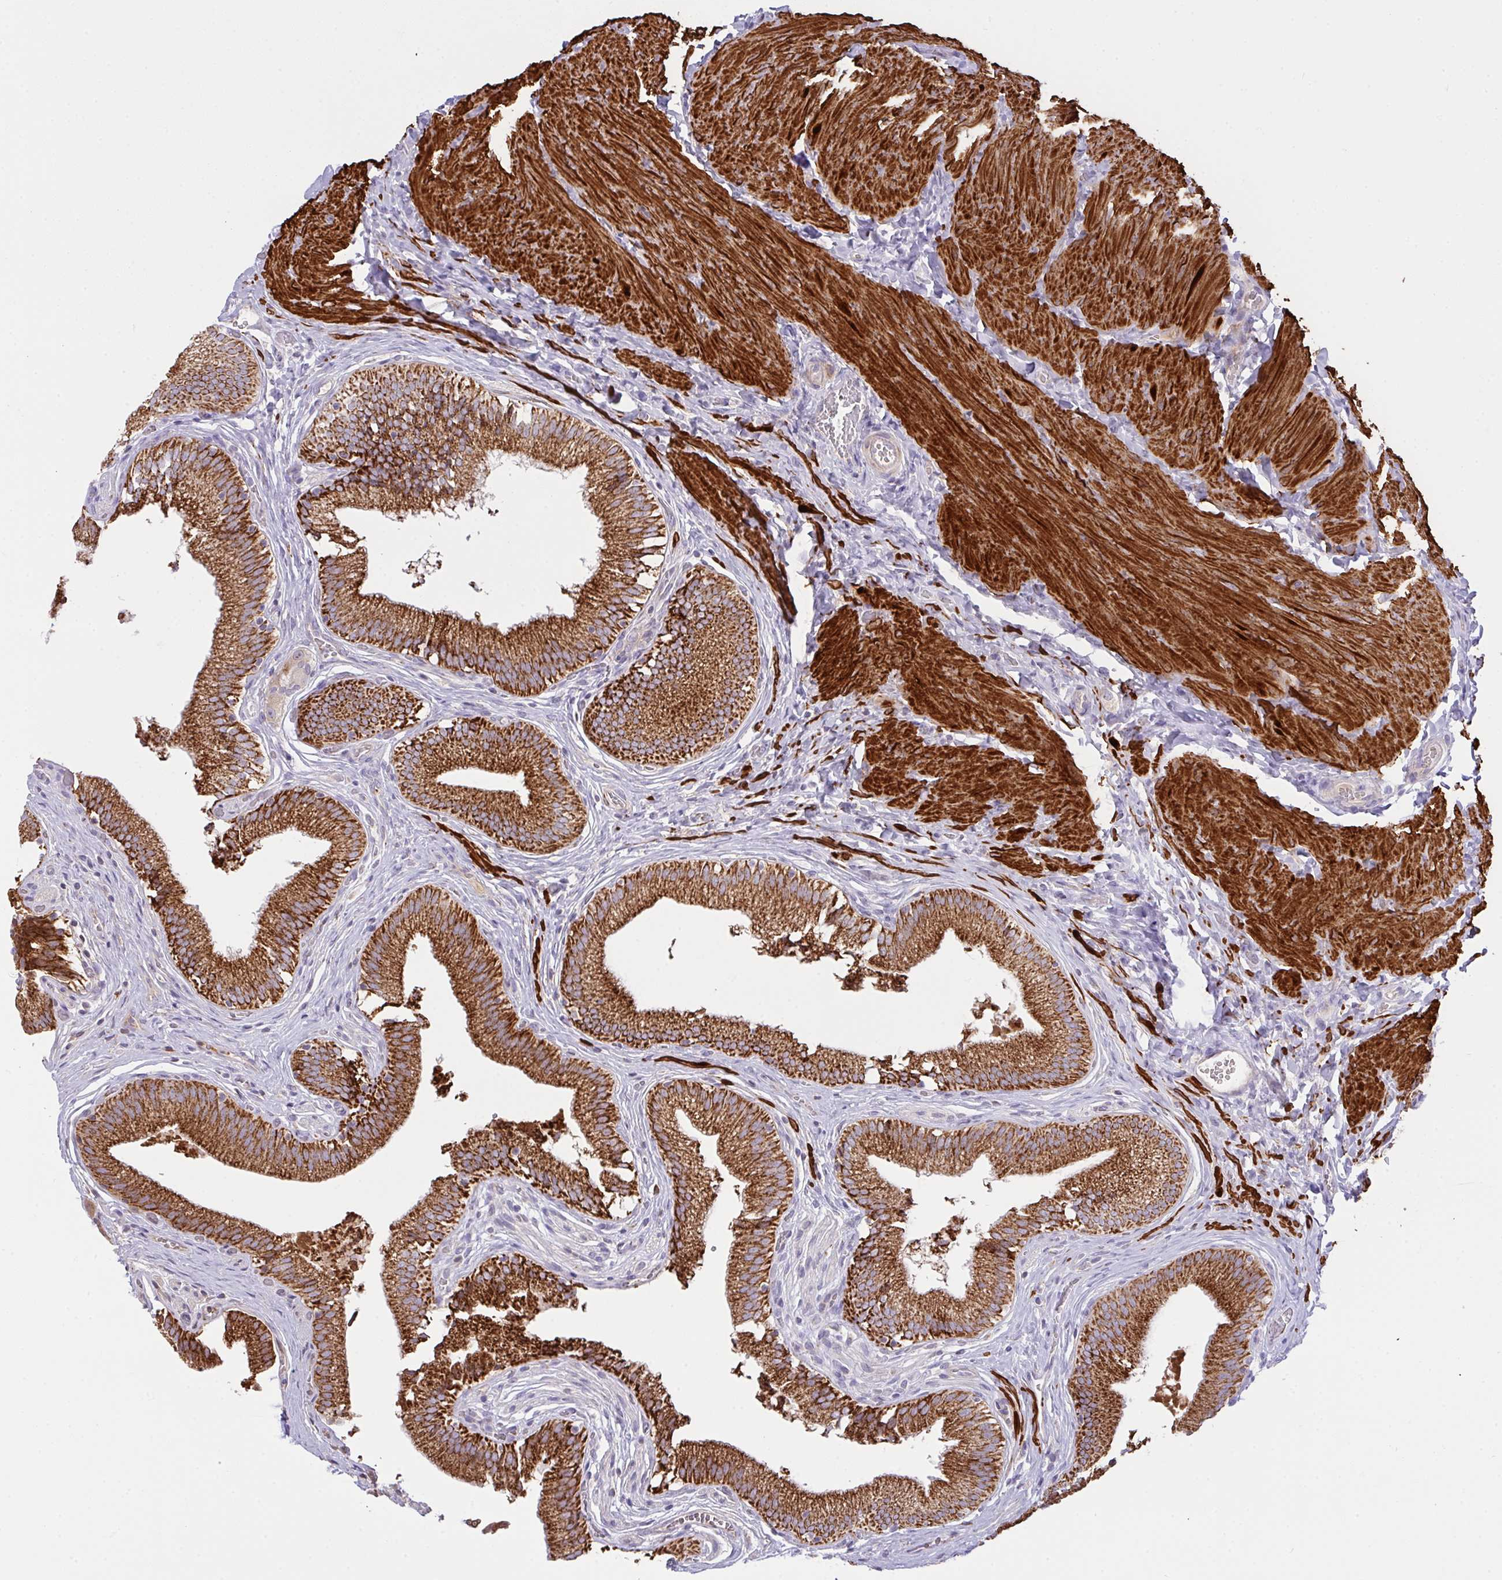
{"staining": {"intensity": "strong", "quantity": ">75%", "location": "cytoplasmic/membranous"}, "tissue": "gallbladder", "cell_type": "Glandular cells", "image_type": "normal", "snomed": [{"axis": "morphology", "description": "Normal tissue, NOS"}, {"axis": "topography", "description": "Gallbladder"}, {"axis": "topography", "description": "Peripheral nerve tissue"}], "caption": "This photomicrograph shows normal gallbladder stained with immunohistochemistry to label a protein in brown. The cytoplasmic/membranous of glandular cells show strong positivity for the protein. Nuclei are counter-stained blue.", "gene": "CHDH", "patient": {"sex": "male", "age": 17}}